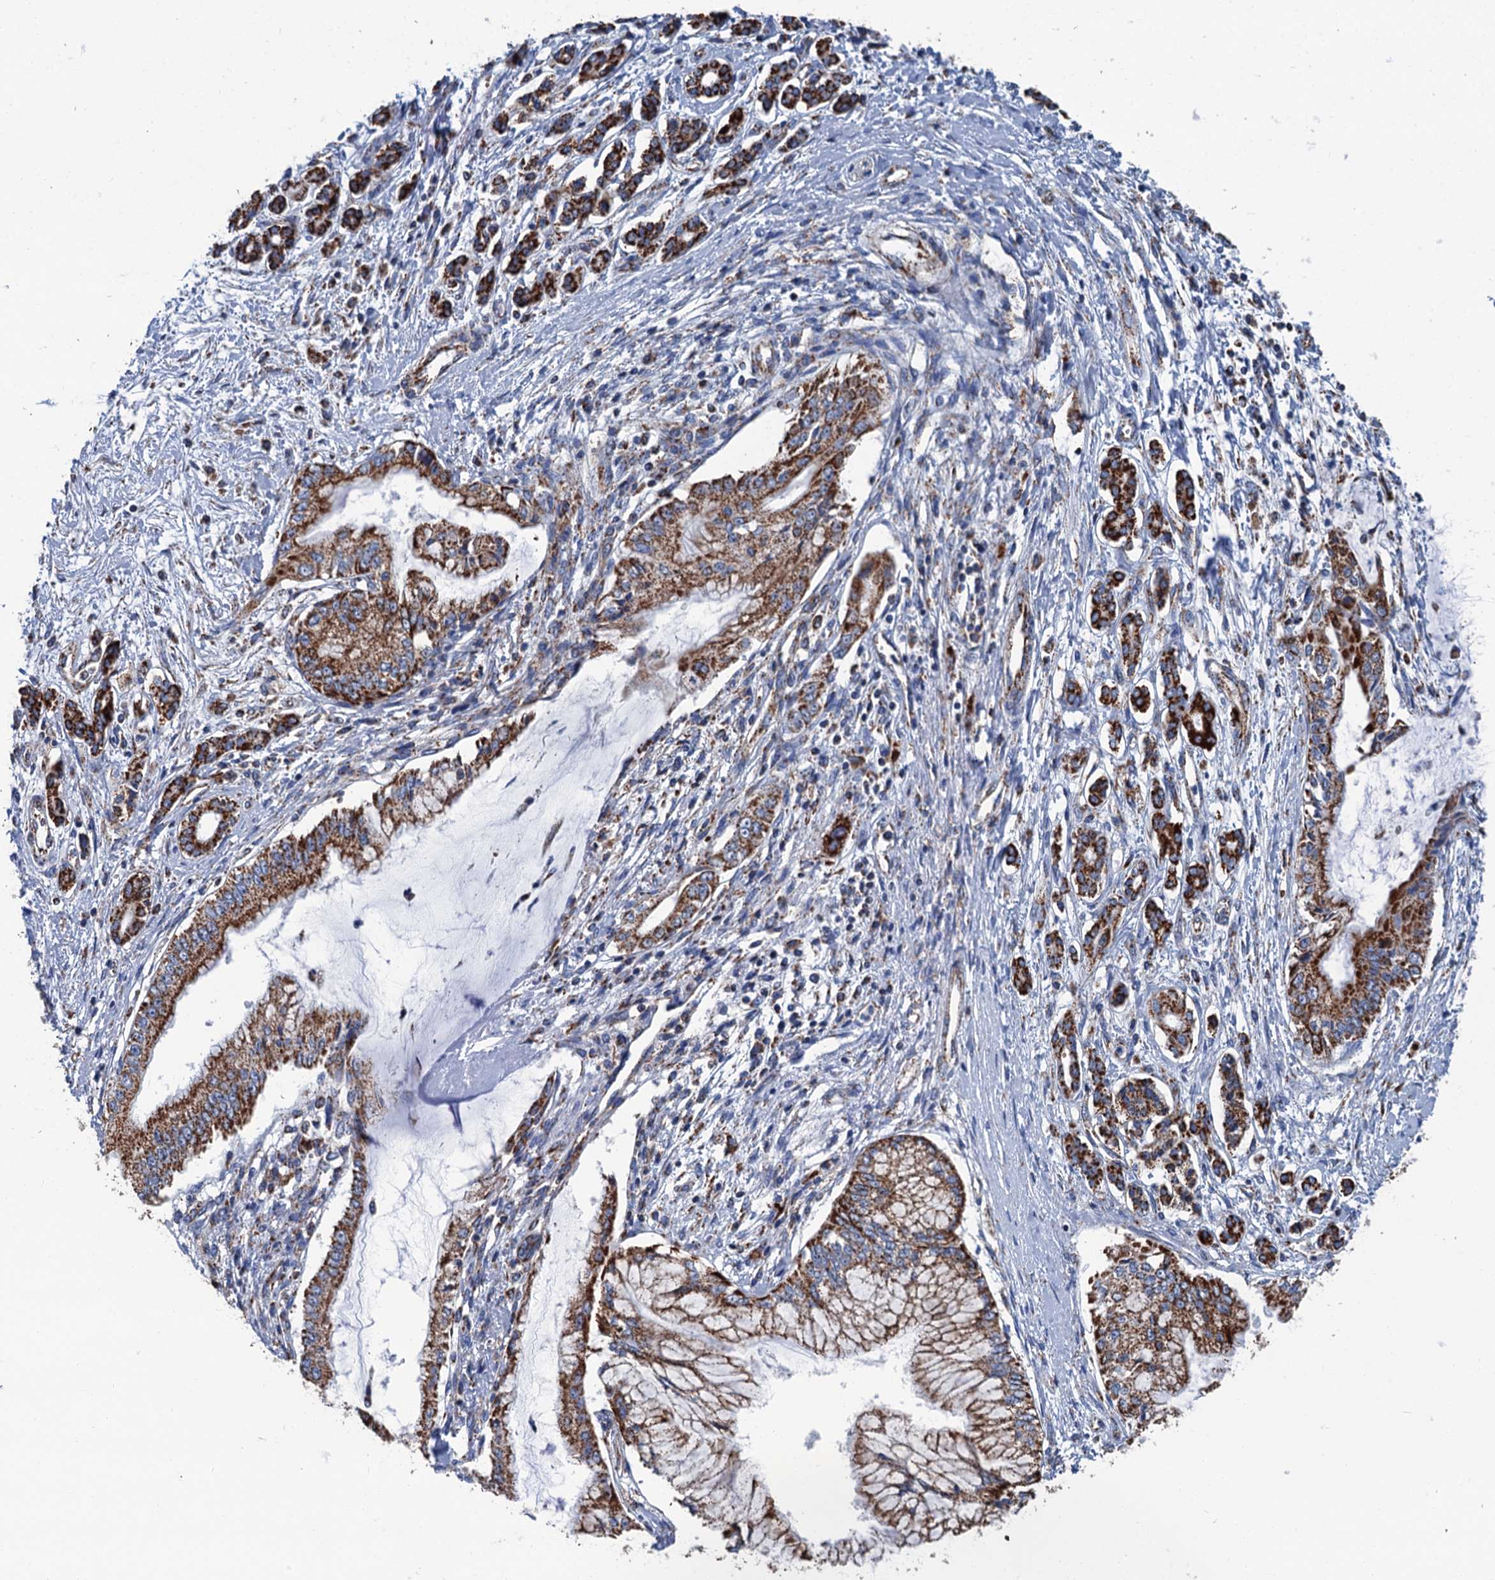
{"staining": {"intensity": "strong", "quantity": ">75%", "location": "cytoplasmic/membranous"}, "tissue": "pancreatic cancer", "cell_type": "Tumor cells", "image_type": "cancer", "snomed": [{"axis": "morphology", "description": "Adenocarcinoma, NOS"}, {"axis": "topography", "description": "Pancreas"}], "caption": "Brown immunohistochemical staining in pancreatic adenocarcinoma reveals strong cytoplasmic/membranous staining in about >75% of tumor cells.", "gene": "IVD", "patient": {"sex": "male", "age": 58}}